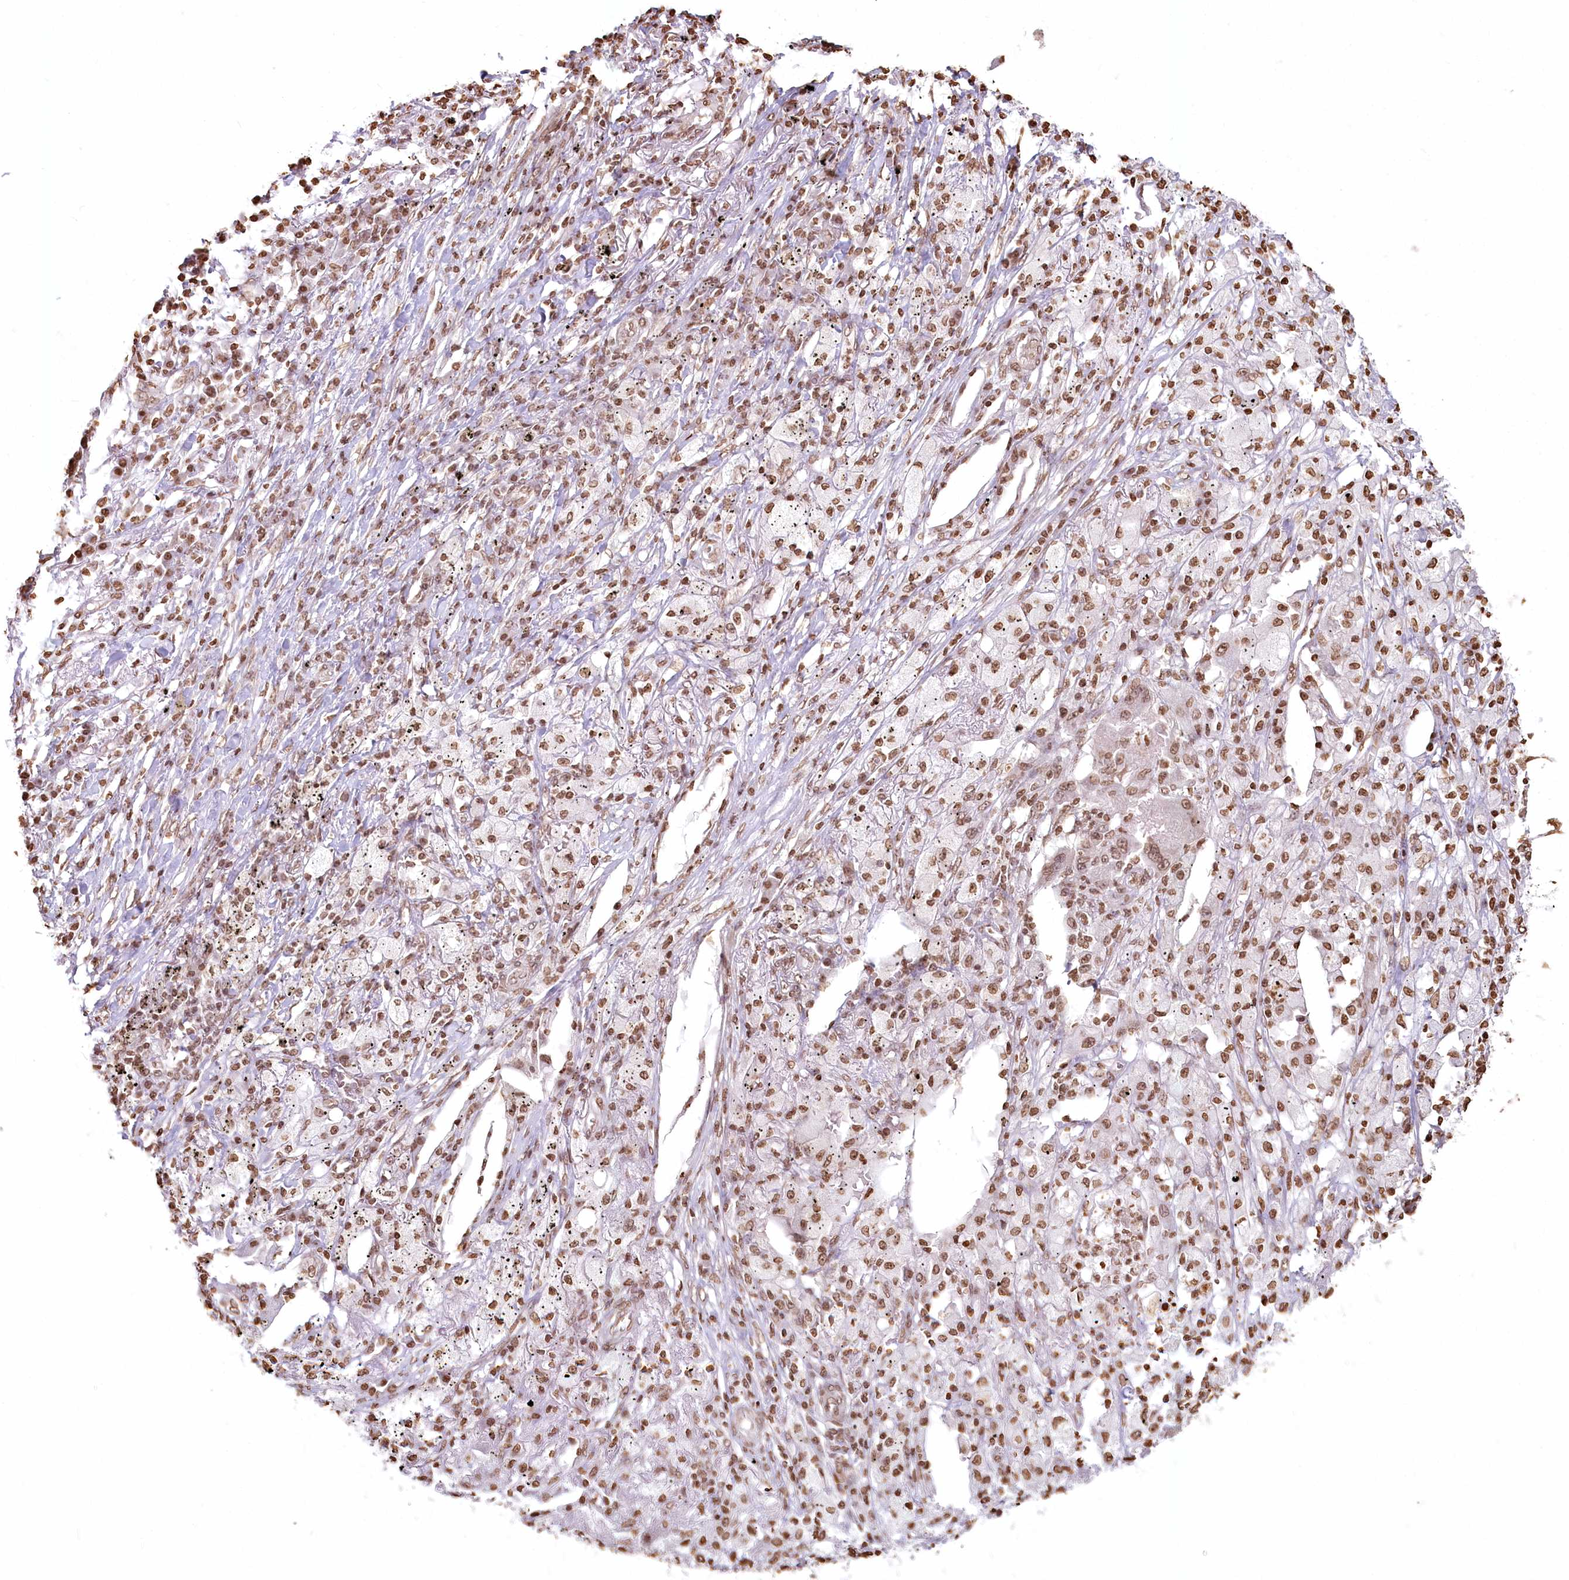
{"staining": {"intensity": "moderate", "quantity": ">75%", "location": "nuclear"}, "tissue": "lung cancer", "cell_type": "Tumor cells", "image_type": "cancer", "snomed": [{"axis": "morphology", "description": "Squamous cell carcinoma, NOS"}, {"axis": "topography", "description": "Lung"}], "caption": "High-magnification brightfield microscopy of lung squamous cell carcinoma stained with DAB (brown) and counterstained with hematoxylin (blue). tumor cells exhibit moderate nuclear positivity is appreciated in approximately>75% of cells. Nuclei are stained in blue.", "gene": "FAM13A", "patient": {"sex": "female", "age": 63}}